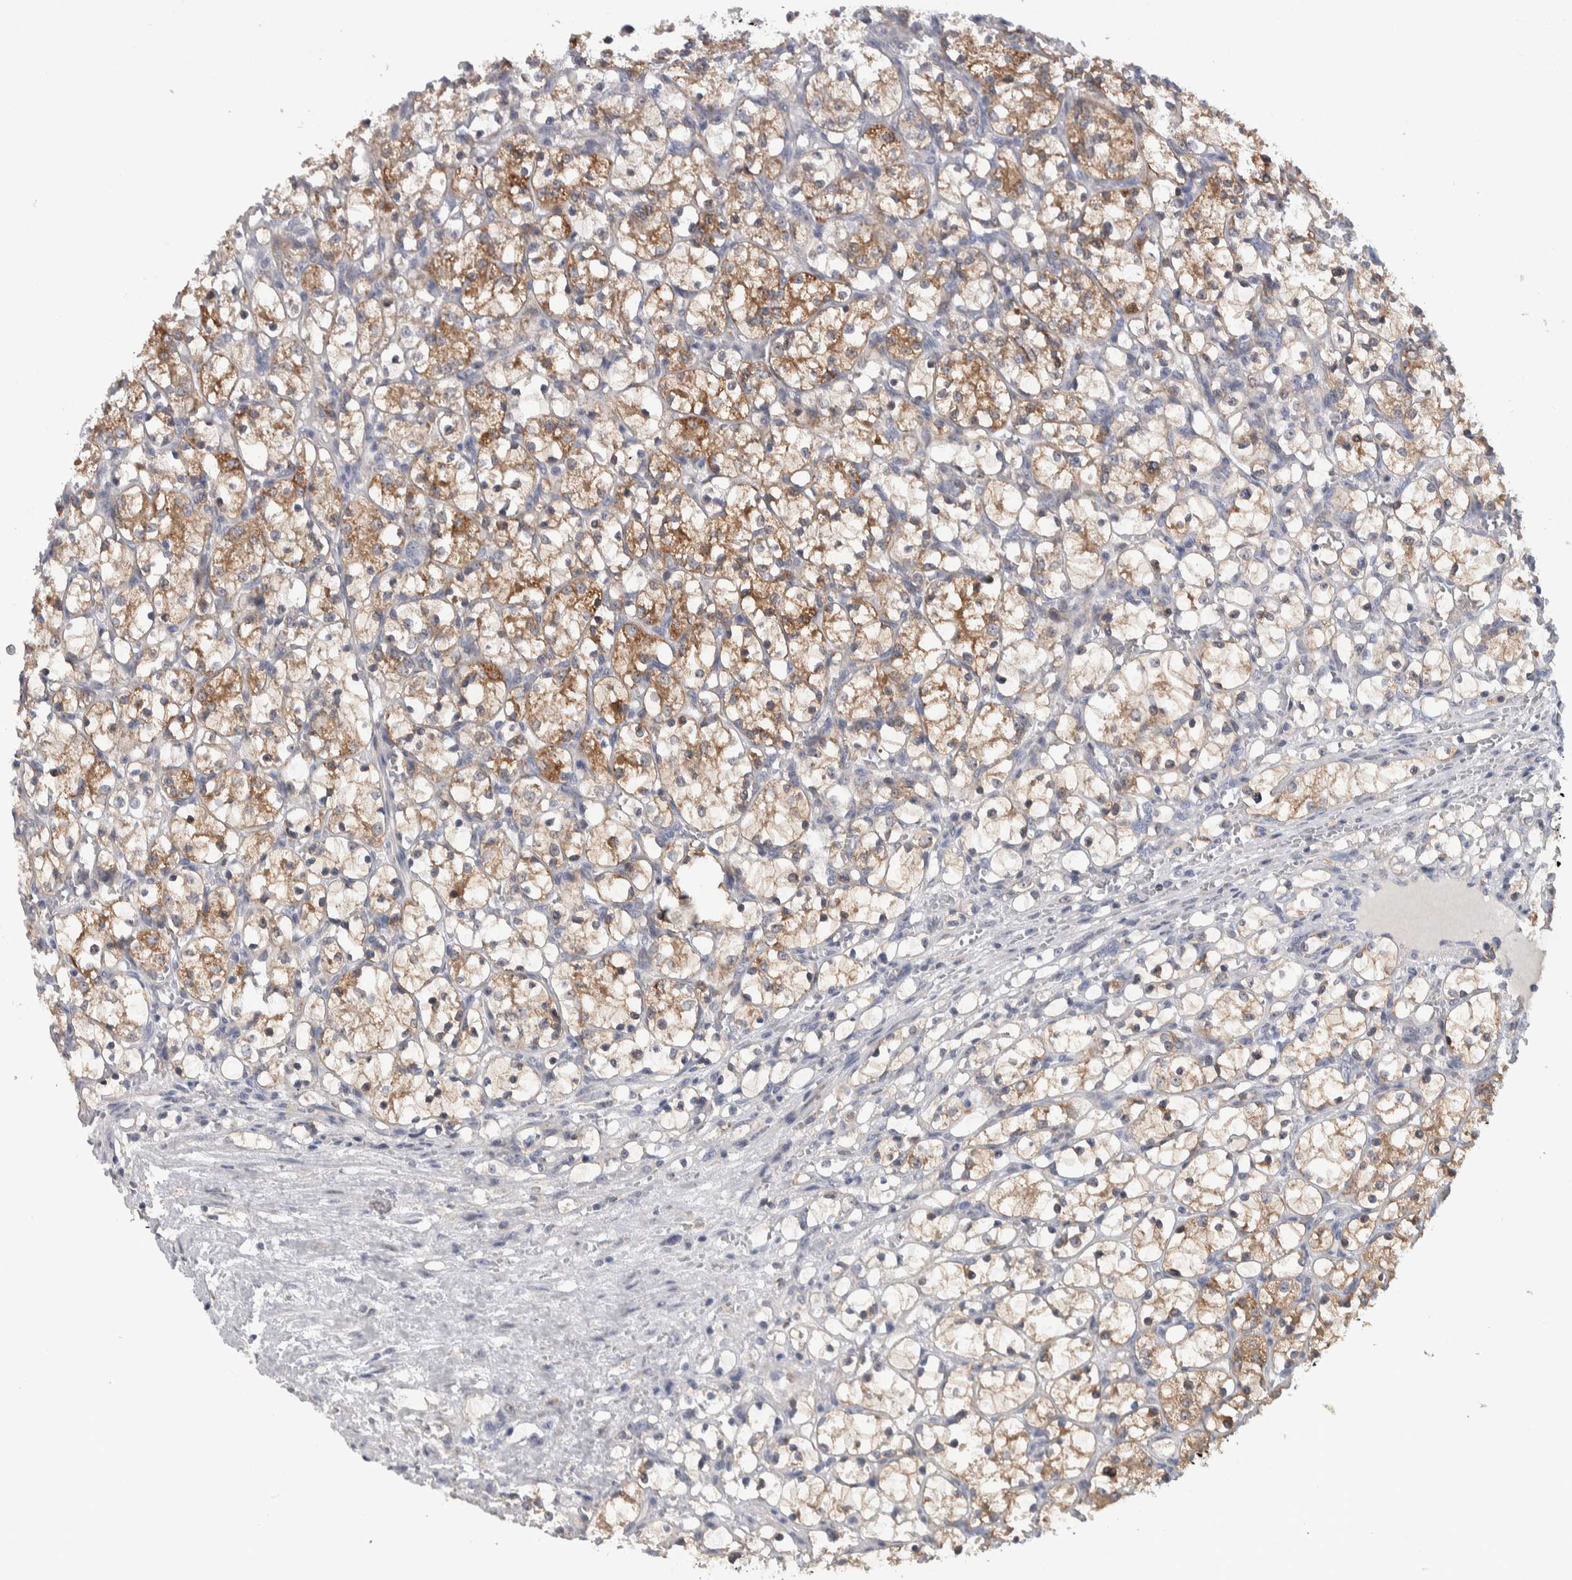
{"staining": {"intensity": "moderate", "quantity": ">75%", "location": "cytoplasmic/membranous"}, "tissue": "renal cancer", "cell_type": "Tumor cells", "image_type": "cancer", "snomed": [{"axis": "morphology", "description": "Adenocarcinoma, NOS"}, {"axis": "topography", "description": "Kidney"}], "caption": "The histopathology image reveals a brown stain indicating the presence of a protein in the cytoplasmic/membranous of tumor cells in renal adenocarcinoma. Immunohistochemistry stains the protein in brown and the nuclei are stained blue.", "gene": "PRRG4", "patient": {"sex": "female", "age": 69}}